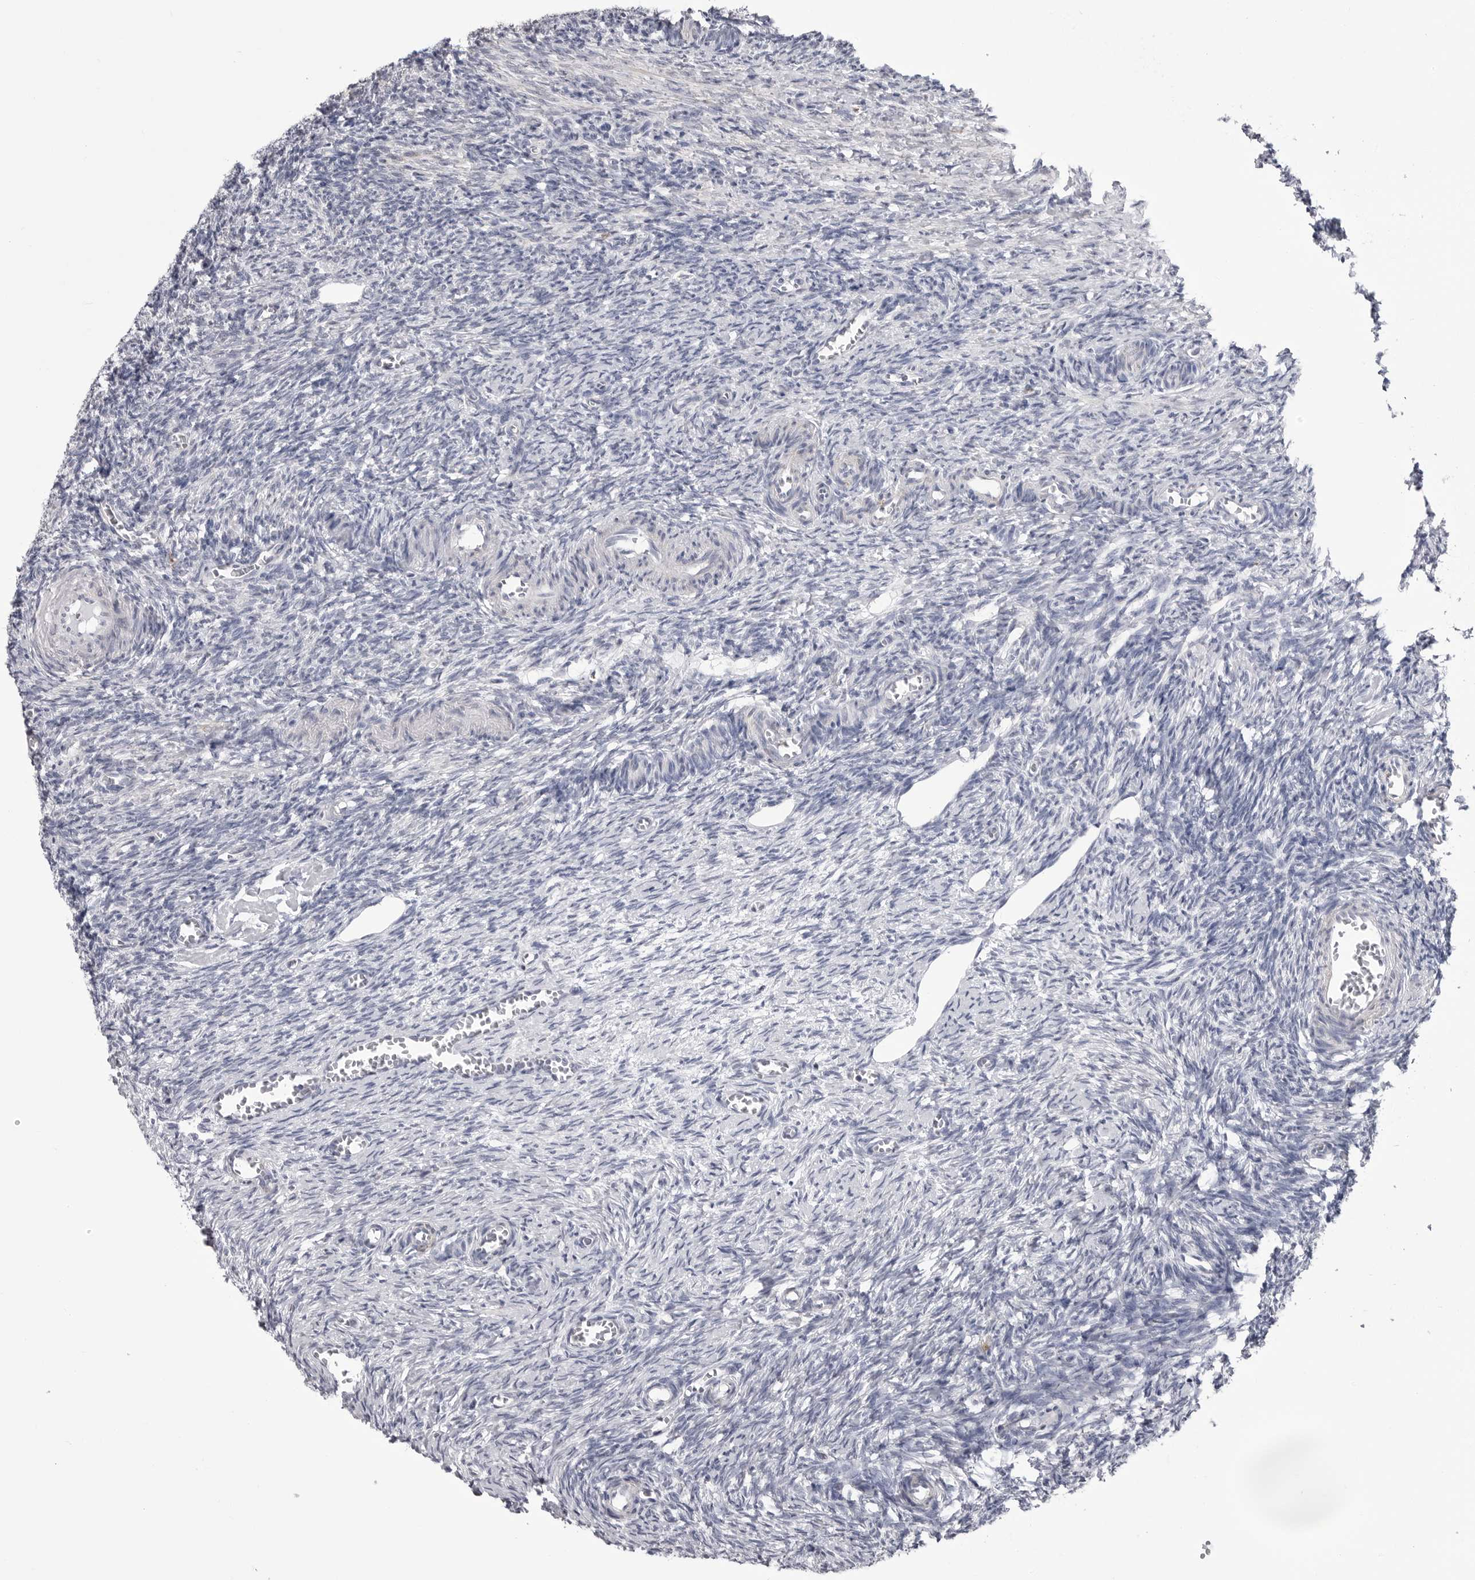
{"staining": {"intensity": "negative", "quantity": "none", "location": "none"}, "tissue": "ovary", "cell_type": "Ovarian stroma cells", "image_type": "normal", "snomed": [{"axis": "morphology", "description": "Normal tissue, NOS"}, {"axis": "topography", "description": "Ovary"}], "caption": "DAB immunohistochemical staining of unremarkable human ovary exhibits no significant positivity in ovarian stroma cells.", "gene": "FH", "patient": {"sex": "female", "age": 27}}